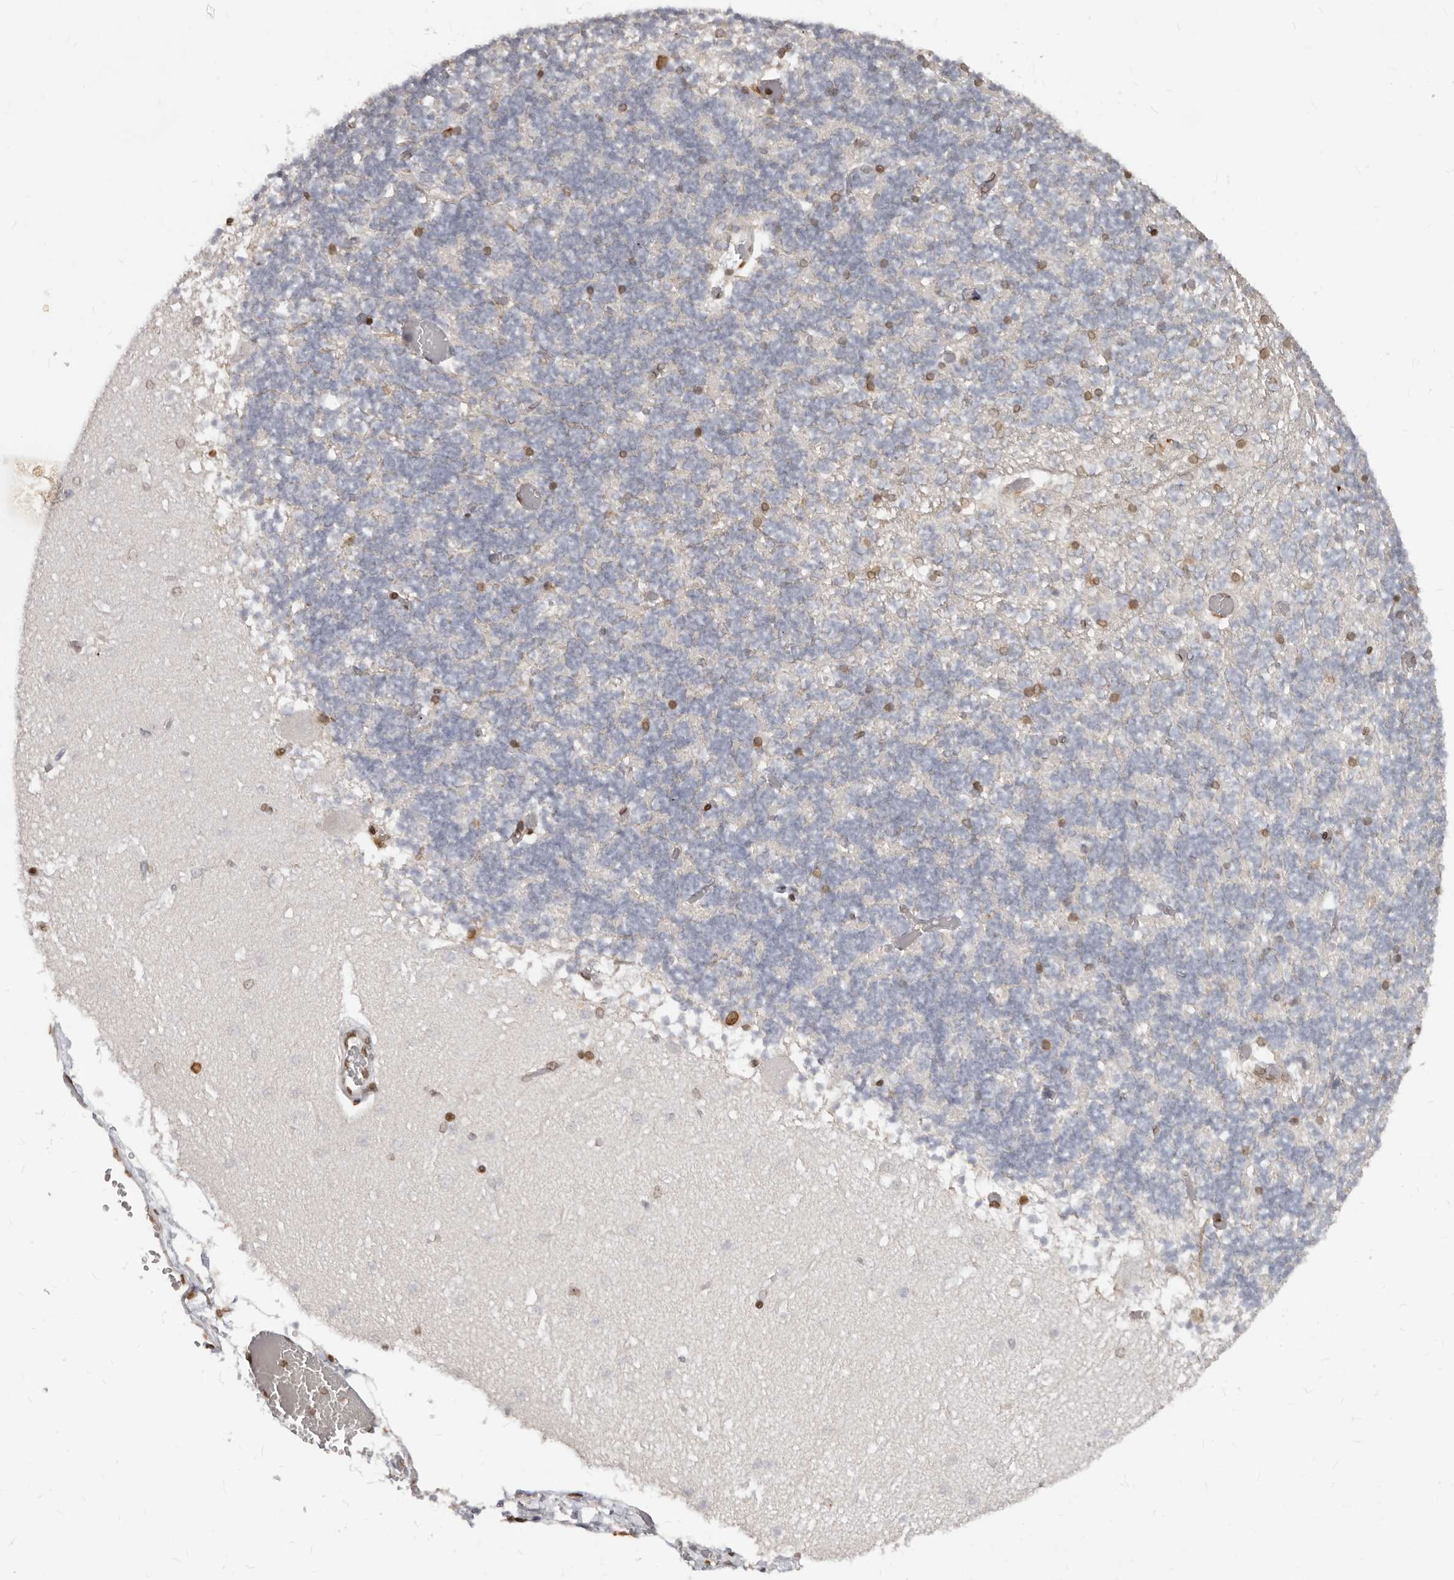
{"staining": {"intensity": "strong", "quantity": "25%-75%", "location": "nuclear"}, "tissue": "cerebellum", "cell_type": "Cells in granular layer", "image_type": "normal", "snomed": [{"axis": "morphology", "description": "Normal tissue, NOS"}, {"axis": "topography", "description": "Cerebellum"}], "caption": "The photomicrograph reveals immunohistochemical staining of benign cerebellum. There is strong nuclear expression is seen in approximately 25%-75% of cells in granular layer. (DAB (3,3'-diaminobenzidine) IHC with brightfield microscopy, high magnification).", "gene": "NUP153", "patient": {"sex": "female", "age": 28}}